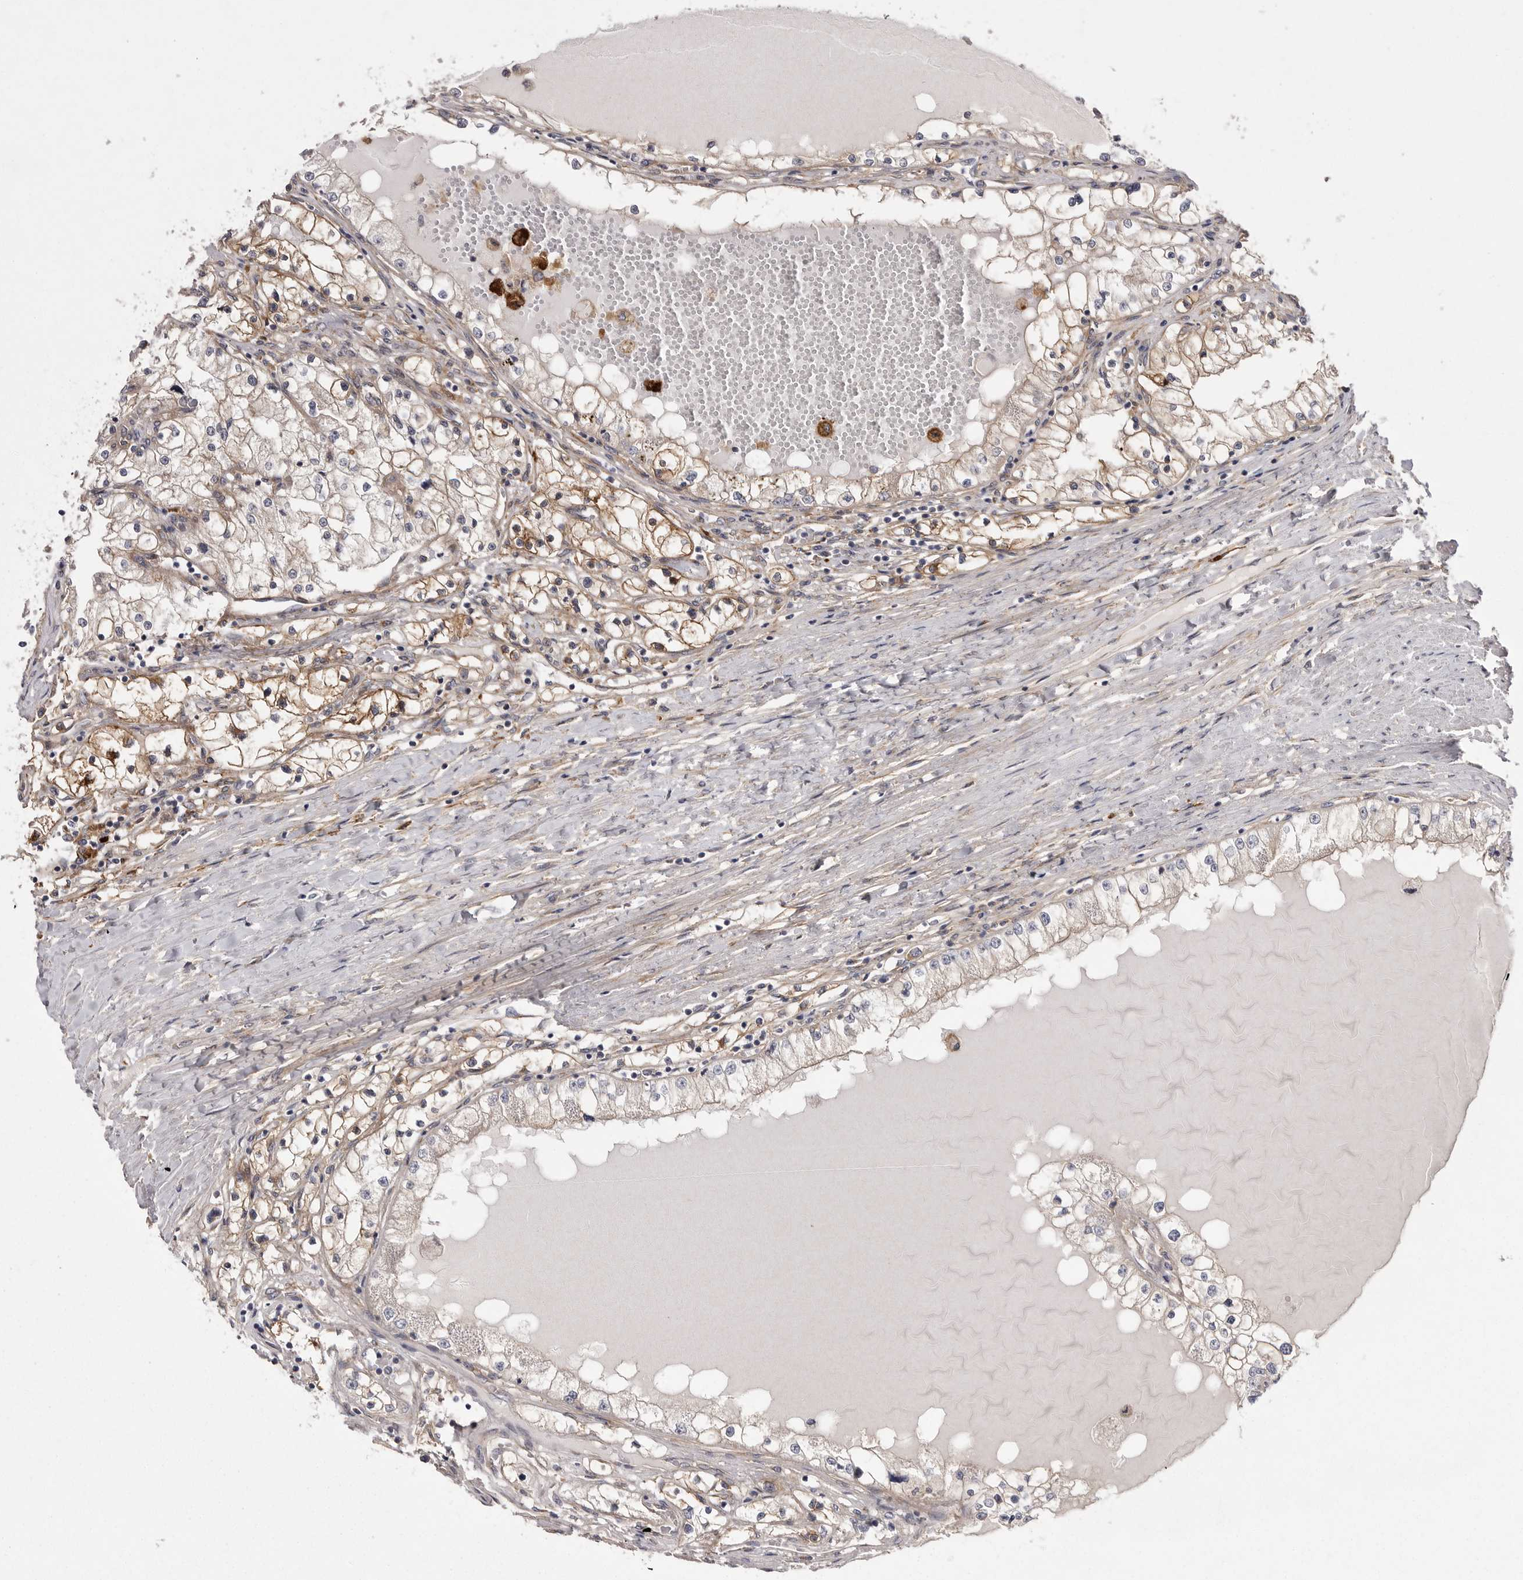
{"staining": {"intensity": "moderate", "quantity": "25%-75%", "location": "cytoplasmic/membranous"}, "tissue": "renal cancer", "cell_type": "Tumor cells", "image_type": "cancer", "snomed": [{"axis": "morphology", "description": "Adenocarcinoma, NOS"}, {"axis": "topography", "description": "Kidney"}], "caption": "Moderate cytoplasmic/membranous expression for a protein is appreciated in approximately 25%-75% of tumor cells of renal adenocarcinoma using IHC.", "gene": "OSBPL9", "patient": {"sex": "male", "age": 68}}